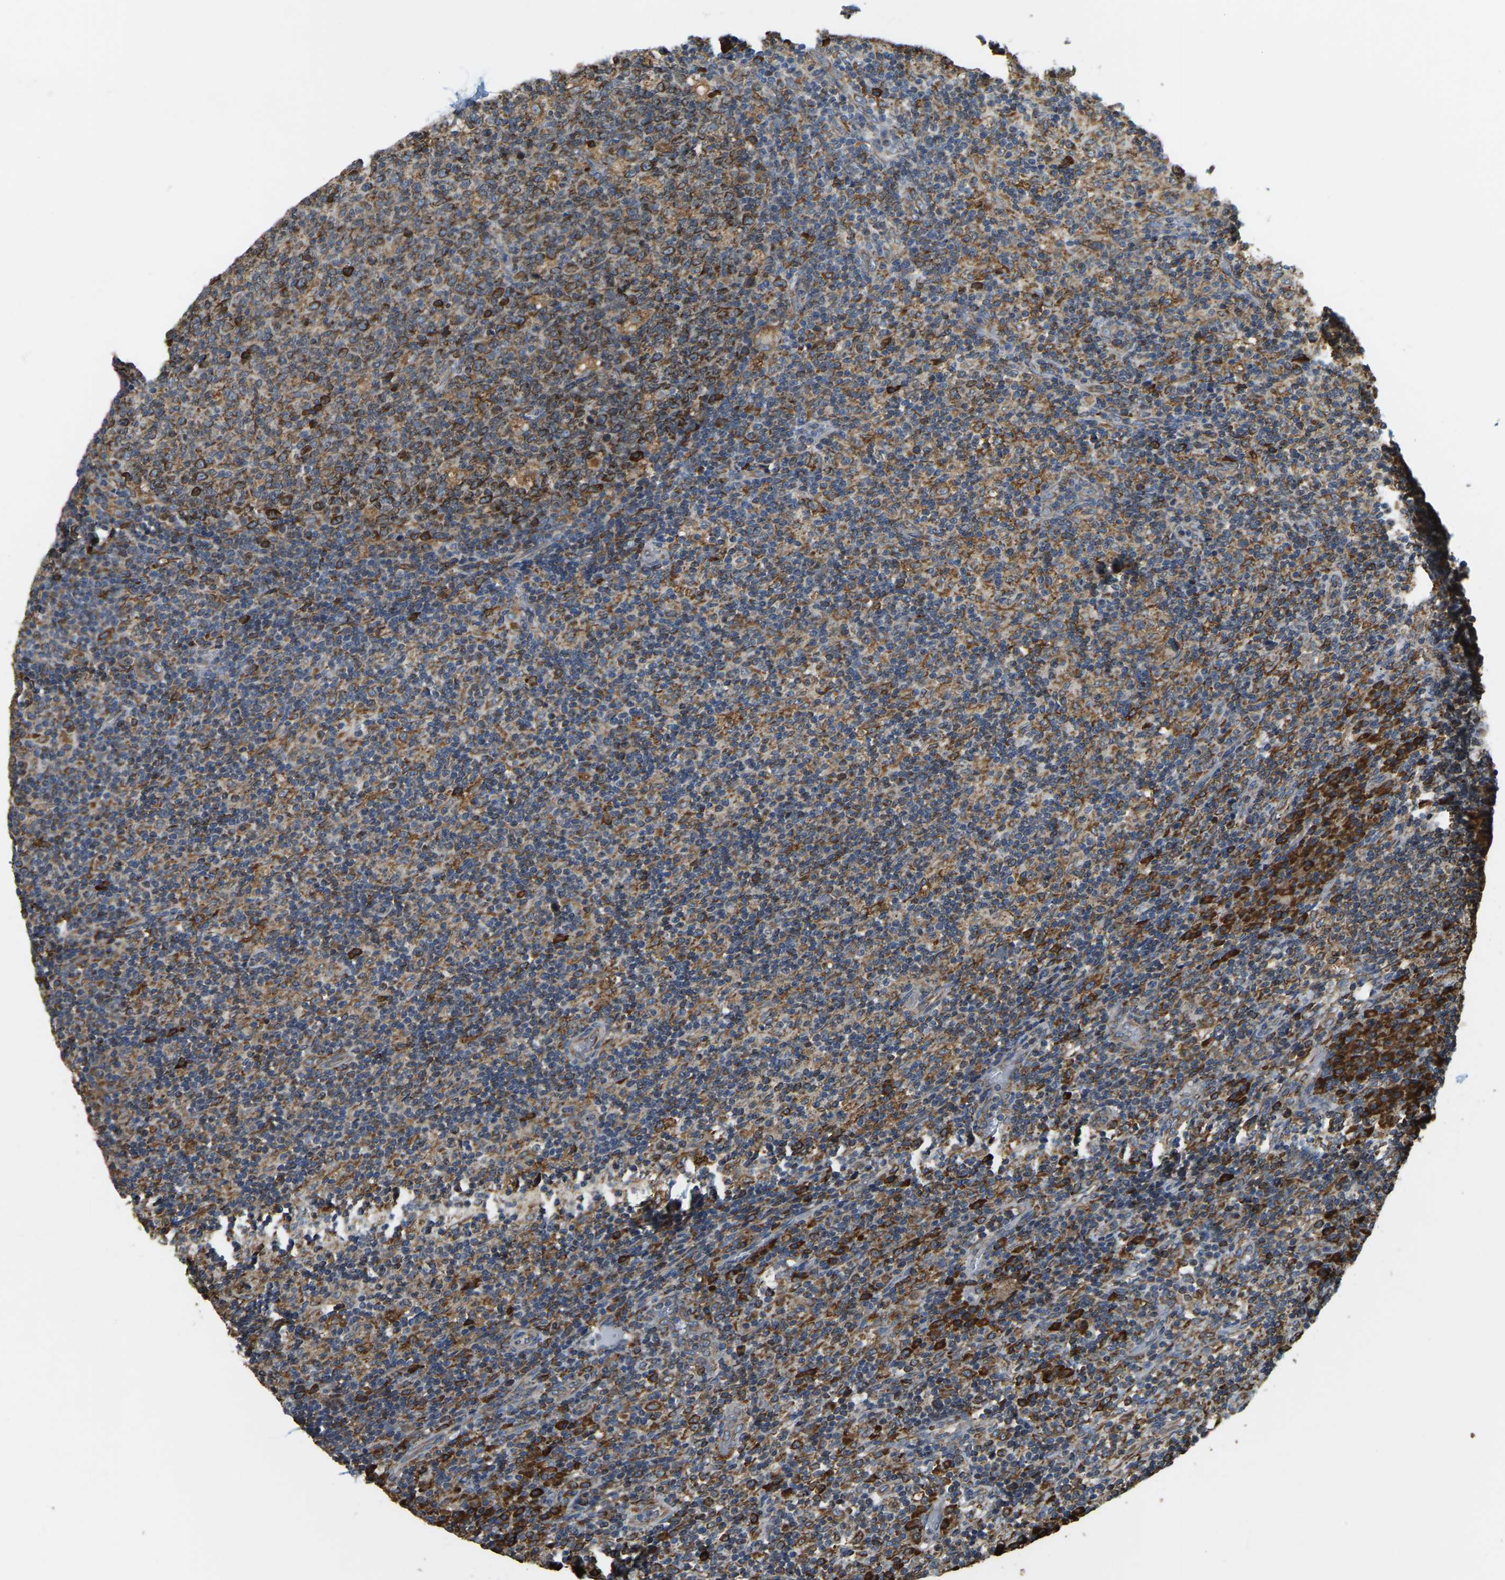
{"staining": {"intensity": "strong", "quantity": "25%-75%", "location": "cytoplasmic/membranous"}, "tissue": "lymph node", "cell_type": "Germinal center cells", "image_type": "normal", "snomed": [{"axis": "morphology", "description": "Normal tissue, NOS"}, {"axis": "morphology", "description": "Inflammation, NOS"}, {"axis": "topography", "description": "Lymph node"}], "caption": "Germinal center cells show high levels of strong cytoplasmic/membranous positivity in about 25%-75% of cells in unremarkable lymph node.", "gene": "RNF115", "patient": {"sex": "male", "age": 55}}